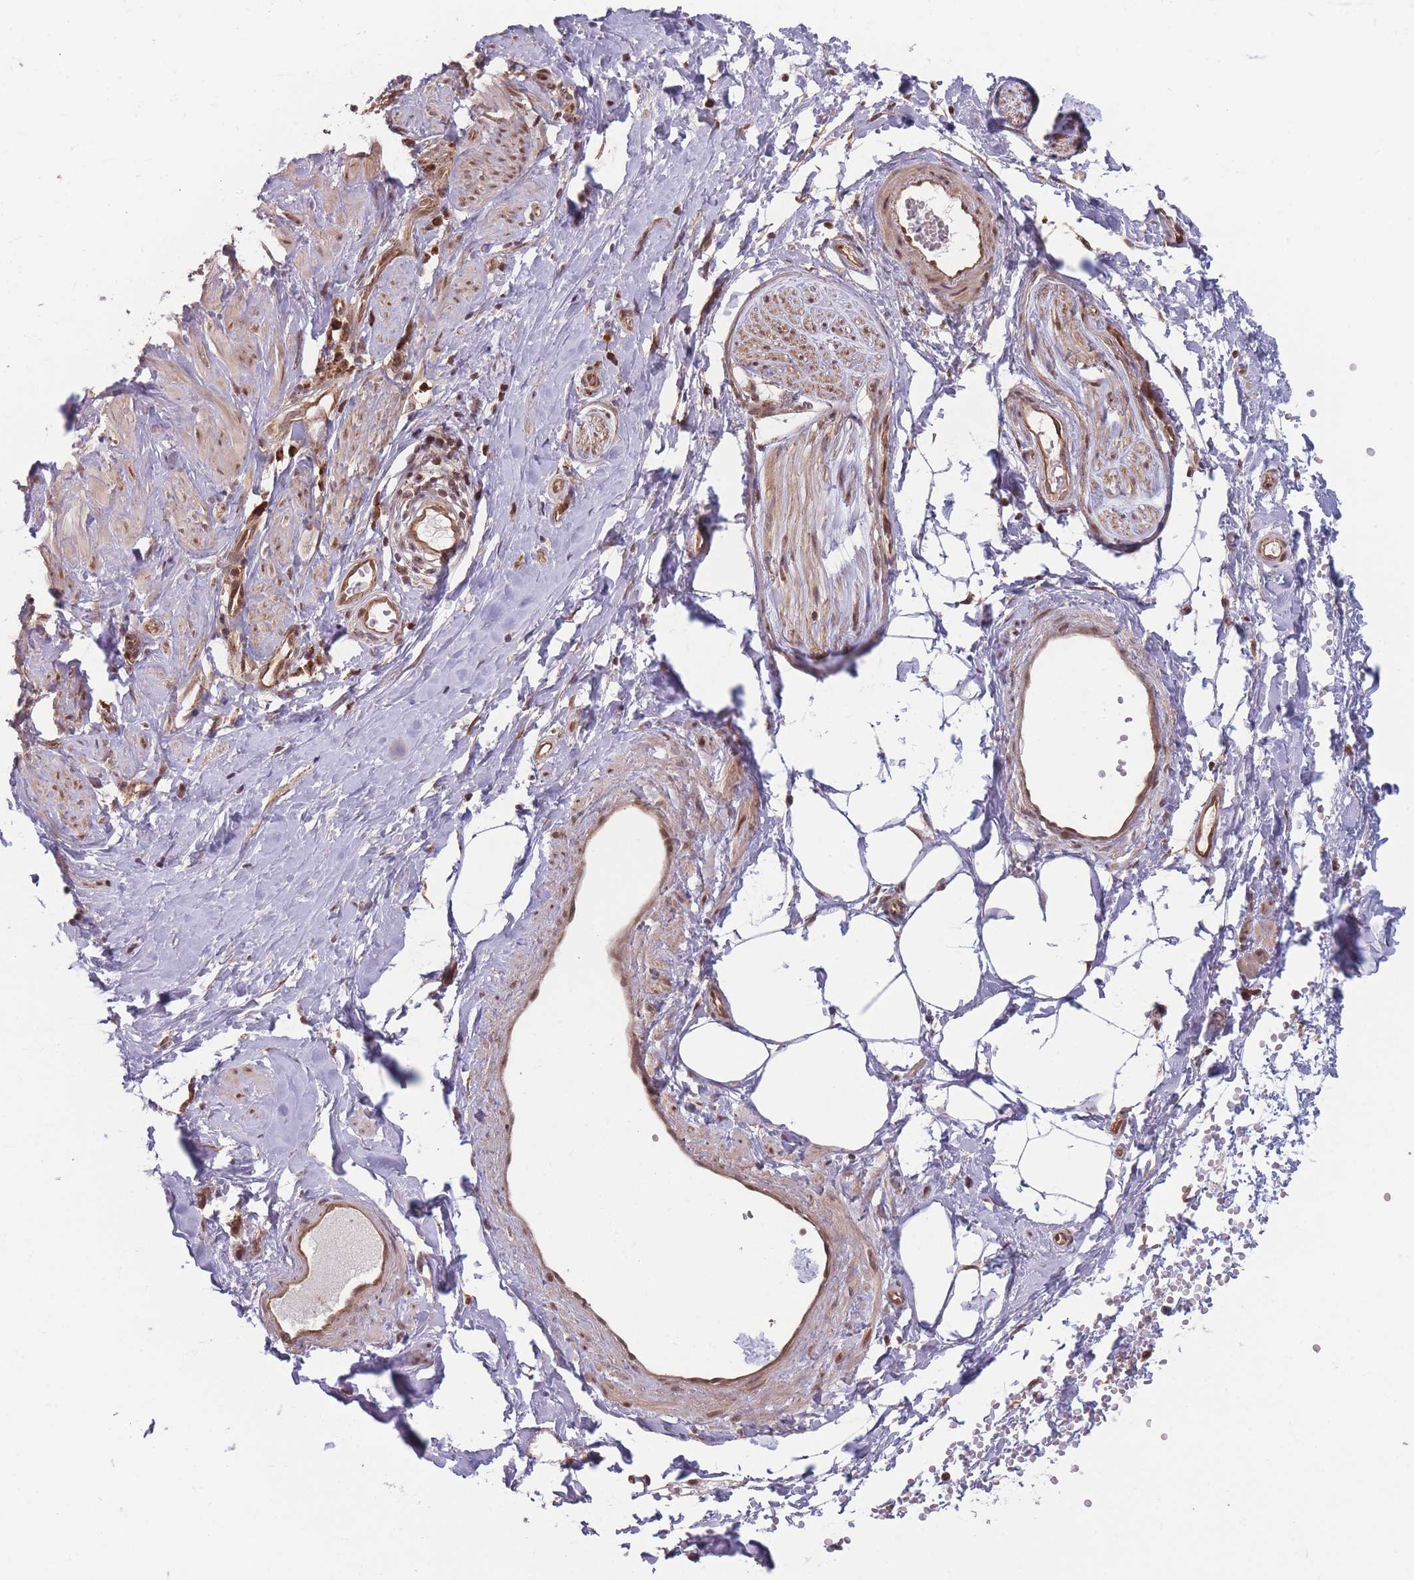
{"staining": {"intensity": "negative", "quantity": "none", "location": "none"}, "tissue": "adipose tissue", "cell_type": "Adipocytes", "image_type": "normal", "snomed": [{"axis": "morphology", "description": "Normal tissue, NOS"}, {"axis": "topography", "description": "Soft tissue"}, {"axis": "topography", "description": "Adipose tissue"}, {"axis": "topography", "description": "Vascular tissue"}, {"axis": "topography", "description": "Peripheral nerve tissue"}], "caption": "A high-resolution histopathology image shows immunohistochemistry (IHC) staining of normal adipose tissue, which reveals no significant expression in adipocytes. (DAB immunohistochemistry (IHC) visualized using brightfield microscopy, high magnification).", "gene": "RPS18", "patient": {"sex": "male", "age": 74}}